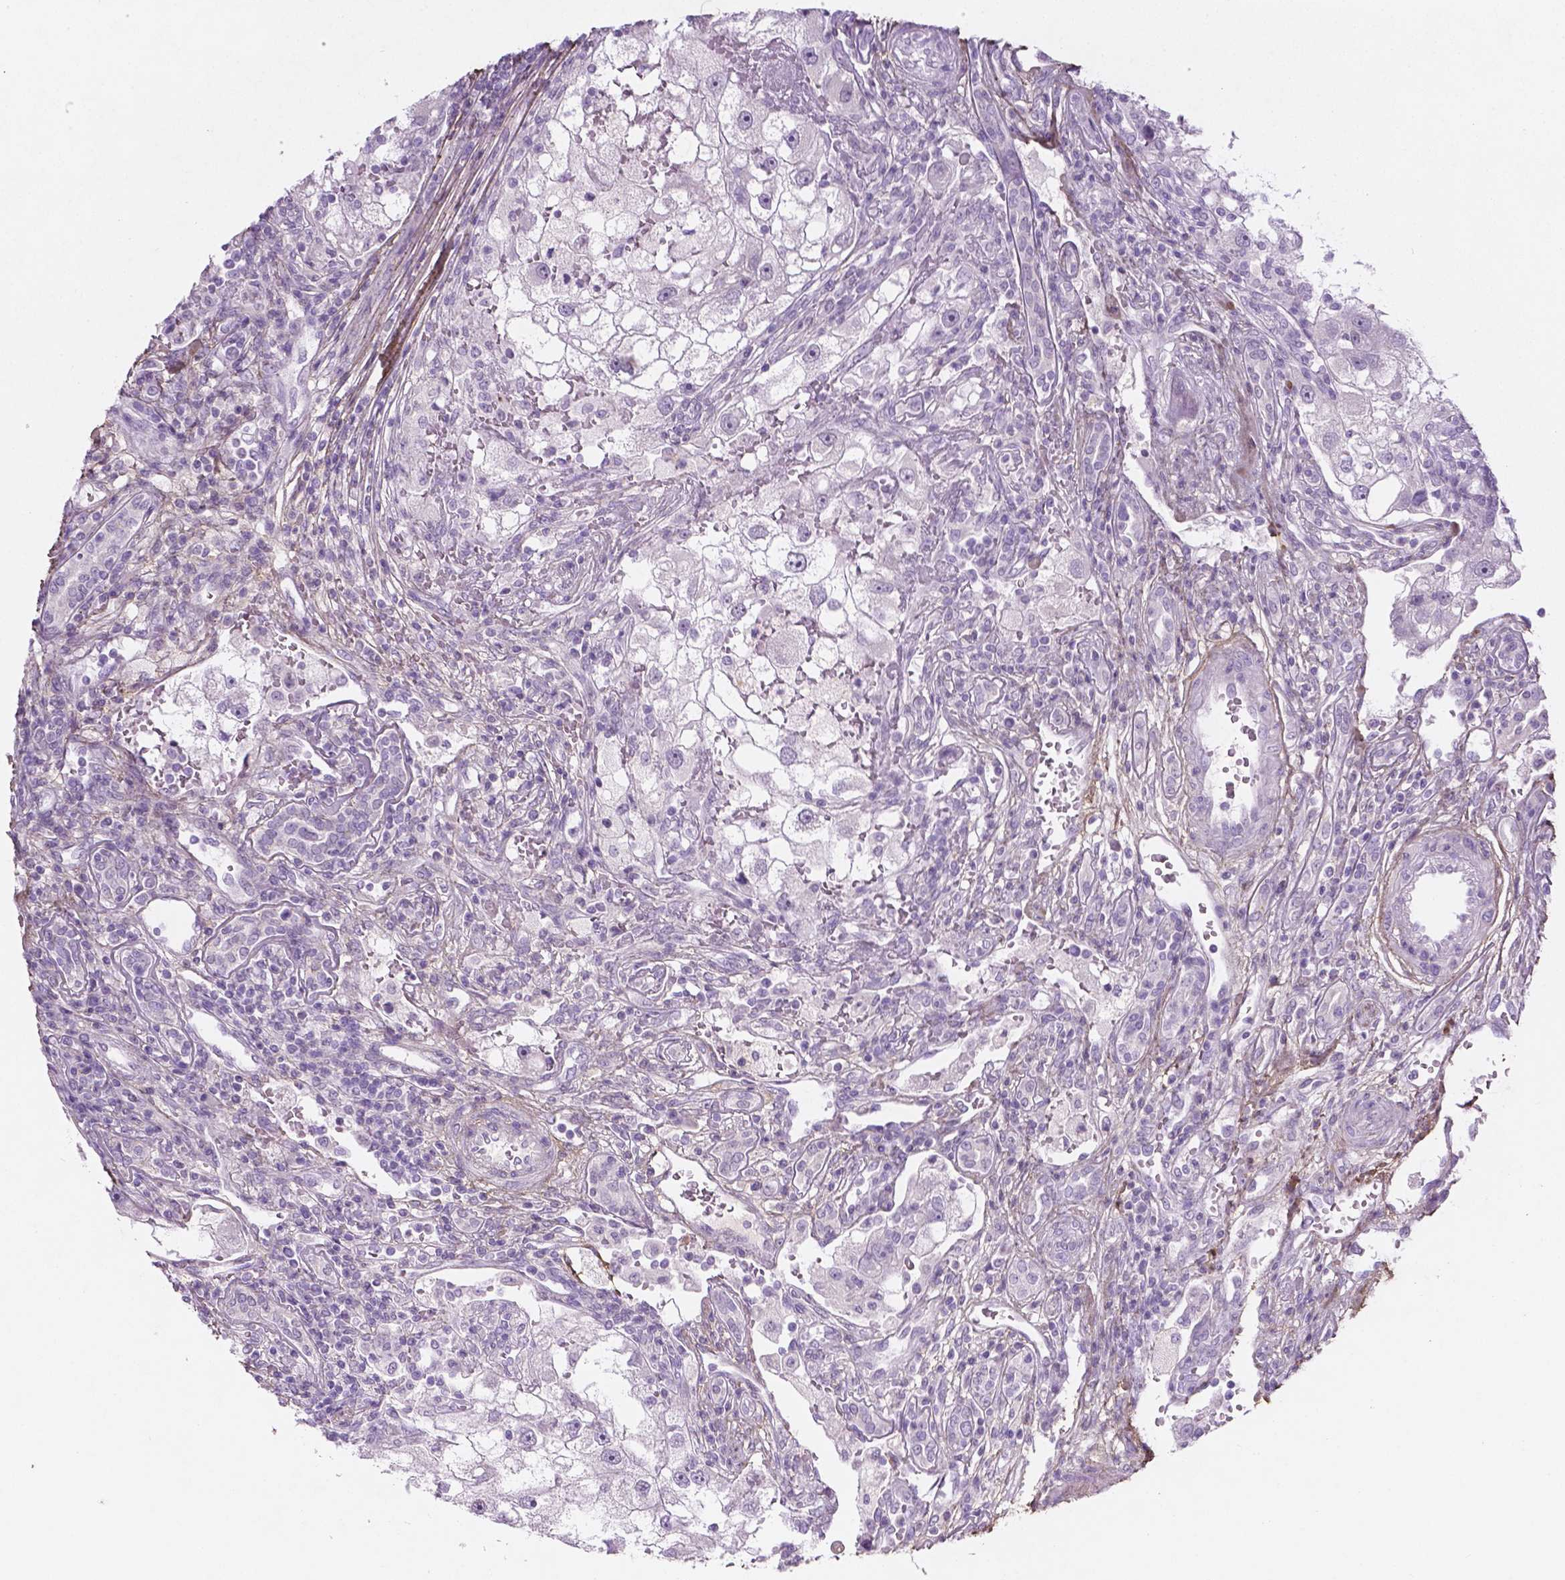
{"staining": {"intensity": "negative", "quantity": "none", "location": "none"}, "tissue": "renal cancer", "cell_type": "Tumor cells", "image_type": "cancer", "snomed": [{"axis": "morphology", "description": "Adenocarcinoma, NOS"}, {"axis": "topography", "description": "Kidney"}], "caption": "High magnification brightfield microscopy of renal cancer stained with DAB (3,3'-diaminobenzidine) (brown) and counterstained with hematoxylin (blue): tumor cells show no significant expression.", "gene": "DLG2", "patient": {"sex": "male", "age": 63}}